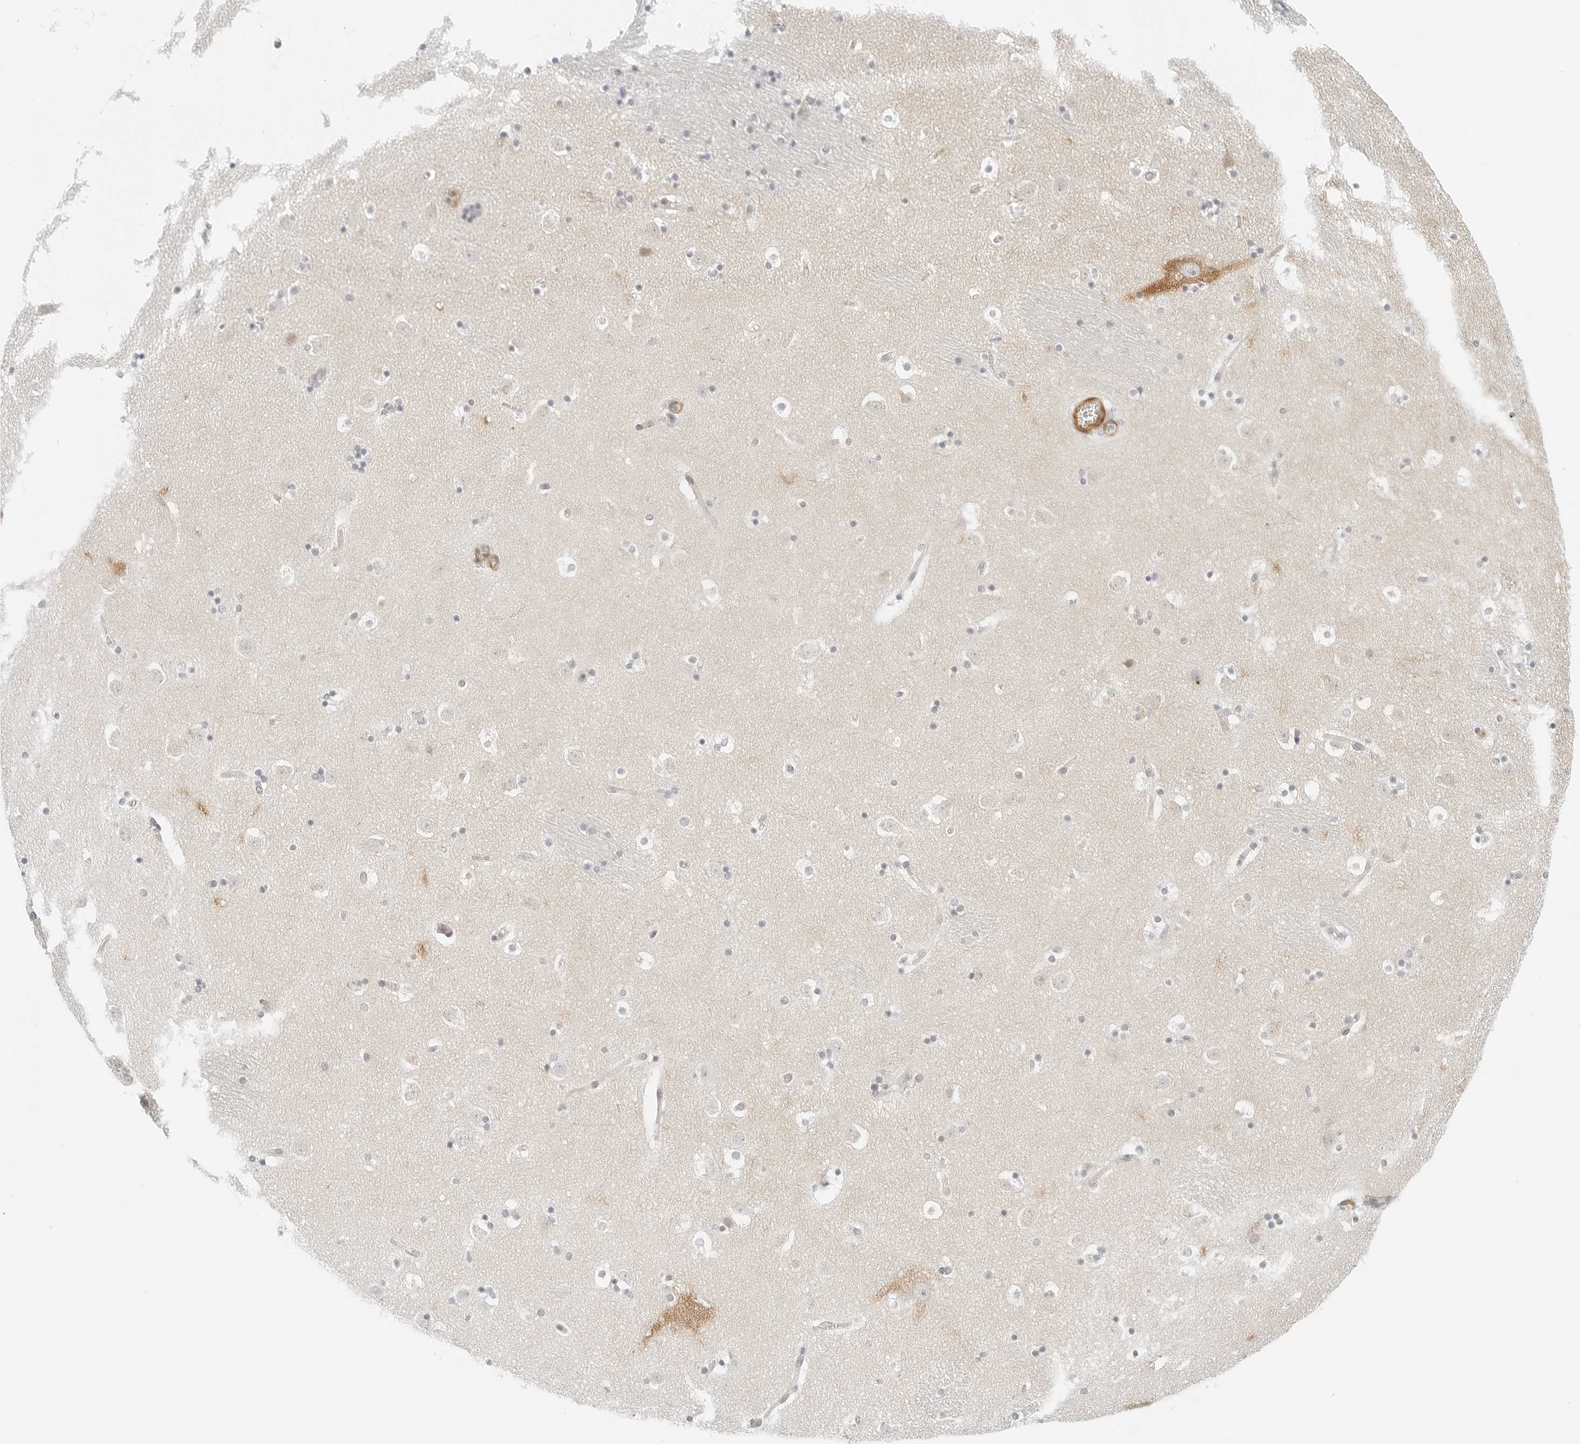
{"staining": {"intensity": "negative", "quantity": "none", "location": "none"}, "tissue": "caudate", "cell_type": "Glial cells", "image_type": "normal", "snomed": [{"axis": "morphology", "description": "Normal tissue, NOS"}, {"axis": "topography", "description": "Lateral ventricle wall"}], "caption": "Caudate was stained to show a protein in brown. There is no significant positivity in glial cells. Brightfield microscopy of IHC stained with DAB (3,3'-diaminobenzidine) (brown) and hematoxylin (blue), captured at high magnification.", "gene": "IQCC", "patient": {"sex": "male", "age": 45}}